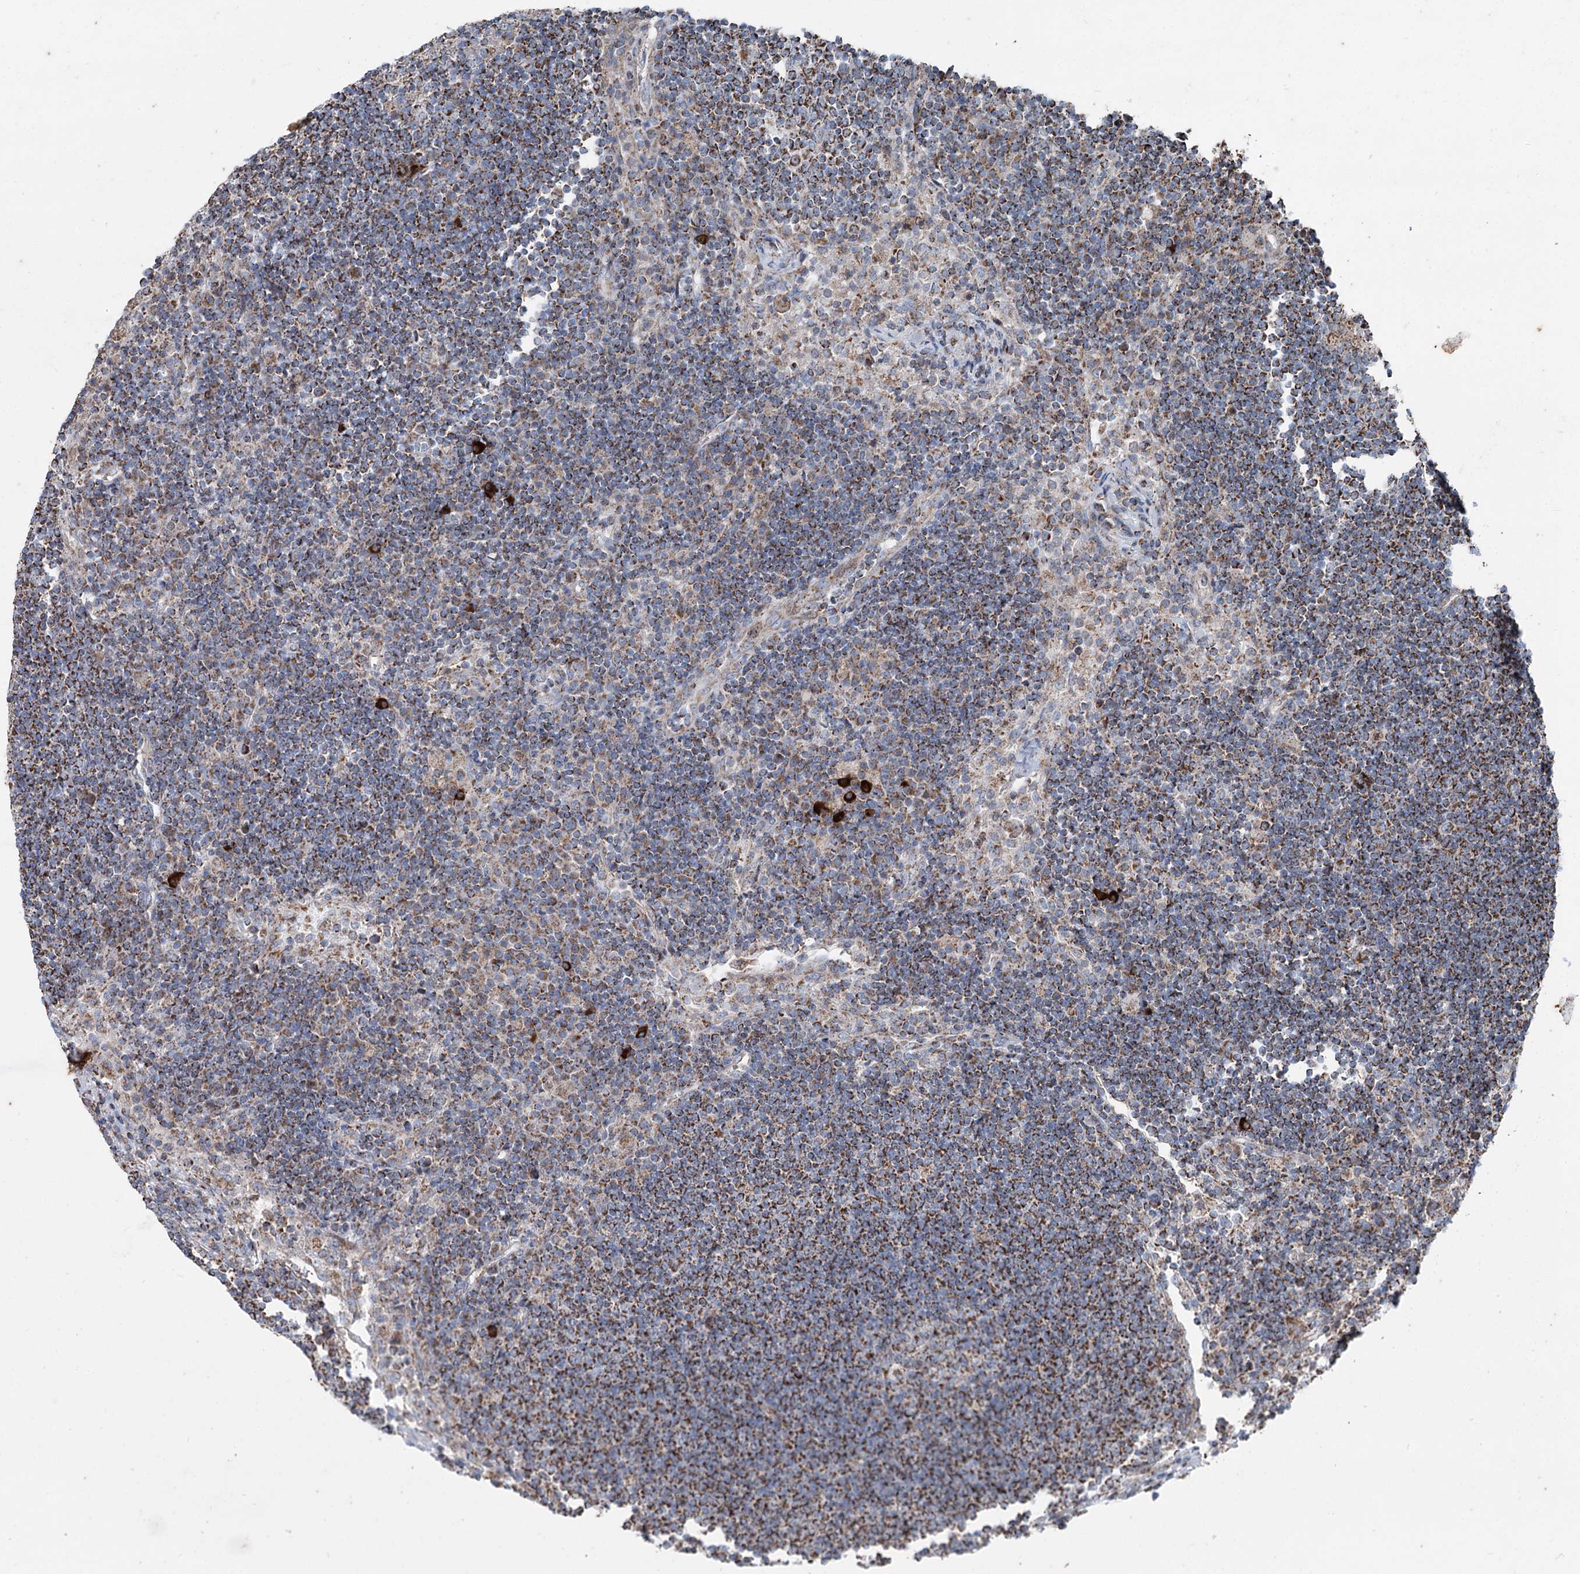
{"staining": {"intensity": "strong", "quantity": ">75%", "location": "cytoplasmic/membranous"}, "tissue": "lymph node", "cell_type": "Germinal center cells", "image_type": "normal", "snomed": [{"axis": "morphology", "description": "Normal tissue, NOS"}, {"axis": "topography", "description": "Lymph node"}], "caption": "High-magnification brightfield microscopy of benign lymph node stained with DAB (brown) and counterstained with hematoxylin (blue). germinal center cells exhibit strong cytoplasmic/membranous staining is appreciated in approximately>75% of cells.", "gene": "UCN3", "patient": {"sex": "female", "age": 53}}